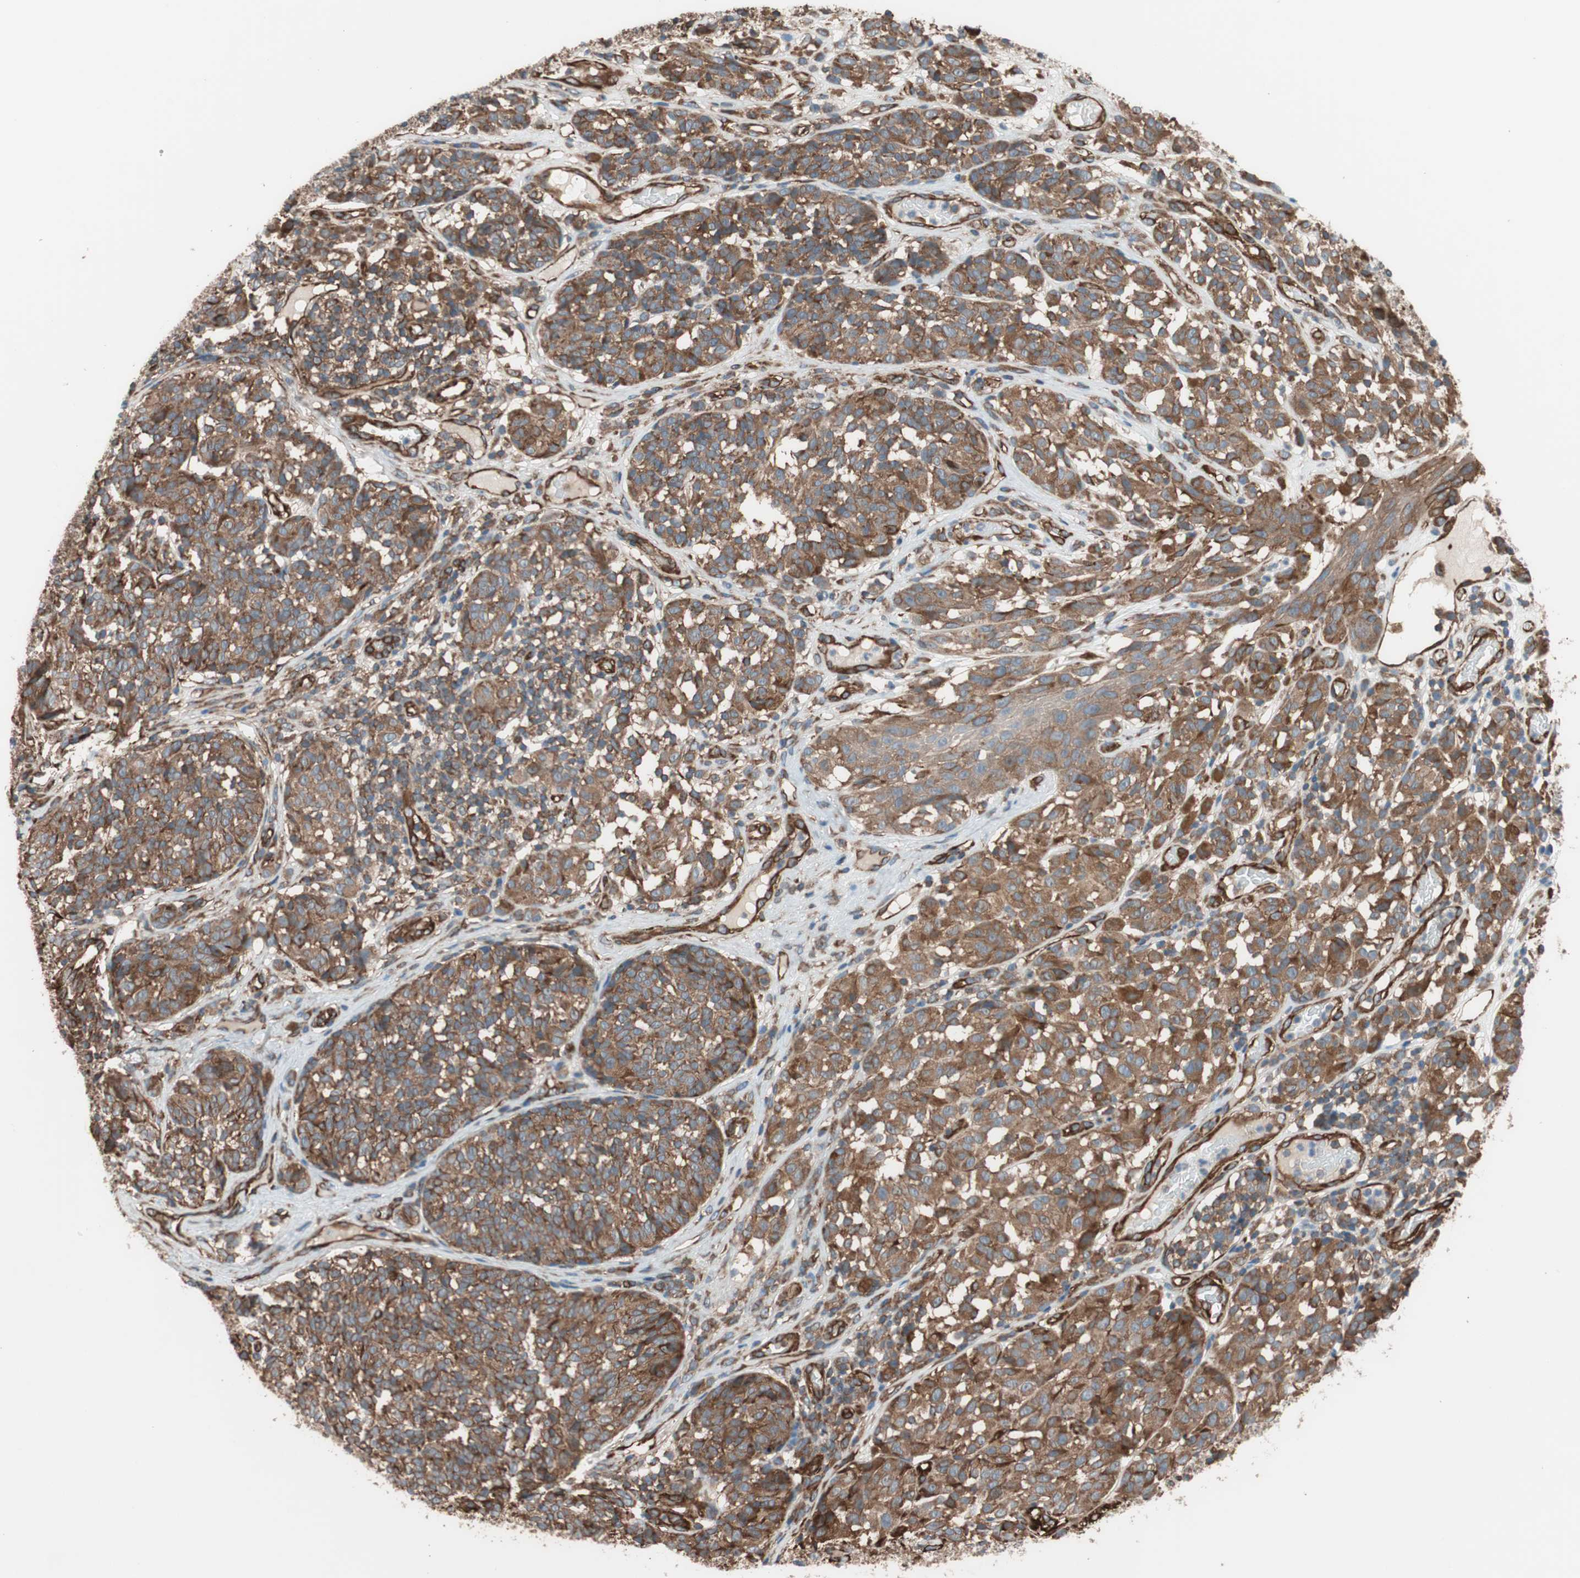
{"staining": {"intensity": "strong", "quantity": ">75%", "location": "cytoplasmic/membranous"}, "tissue": "melanoma", "cell_type": "Tumor cells", "image_type": "cancer", "snomed": [{"axis": "morphology", "description": "Malignant melanoma, NOS"}, {"axis": "topography", "description": "Skin"}], "caption": "There is high levels of strong cytoplasmic/membranous expression in tumor cells of malignant melanoma, as demonstrated by immunohistochemical staining (brown color).", "gene": "GPSM2", "patient": {"sex": "female", "age": 46}}